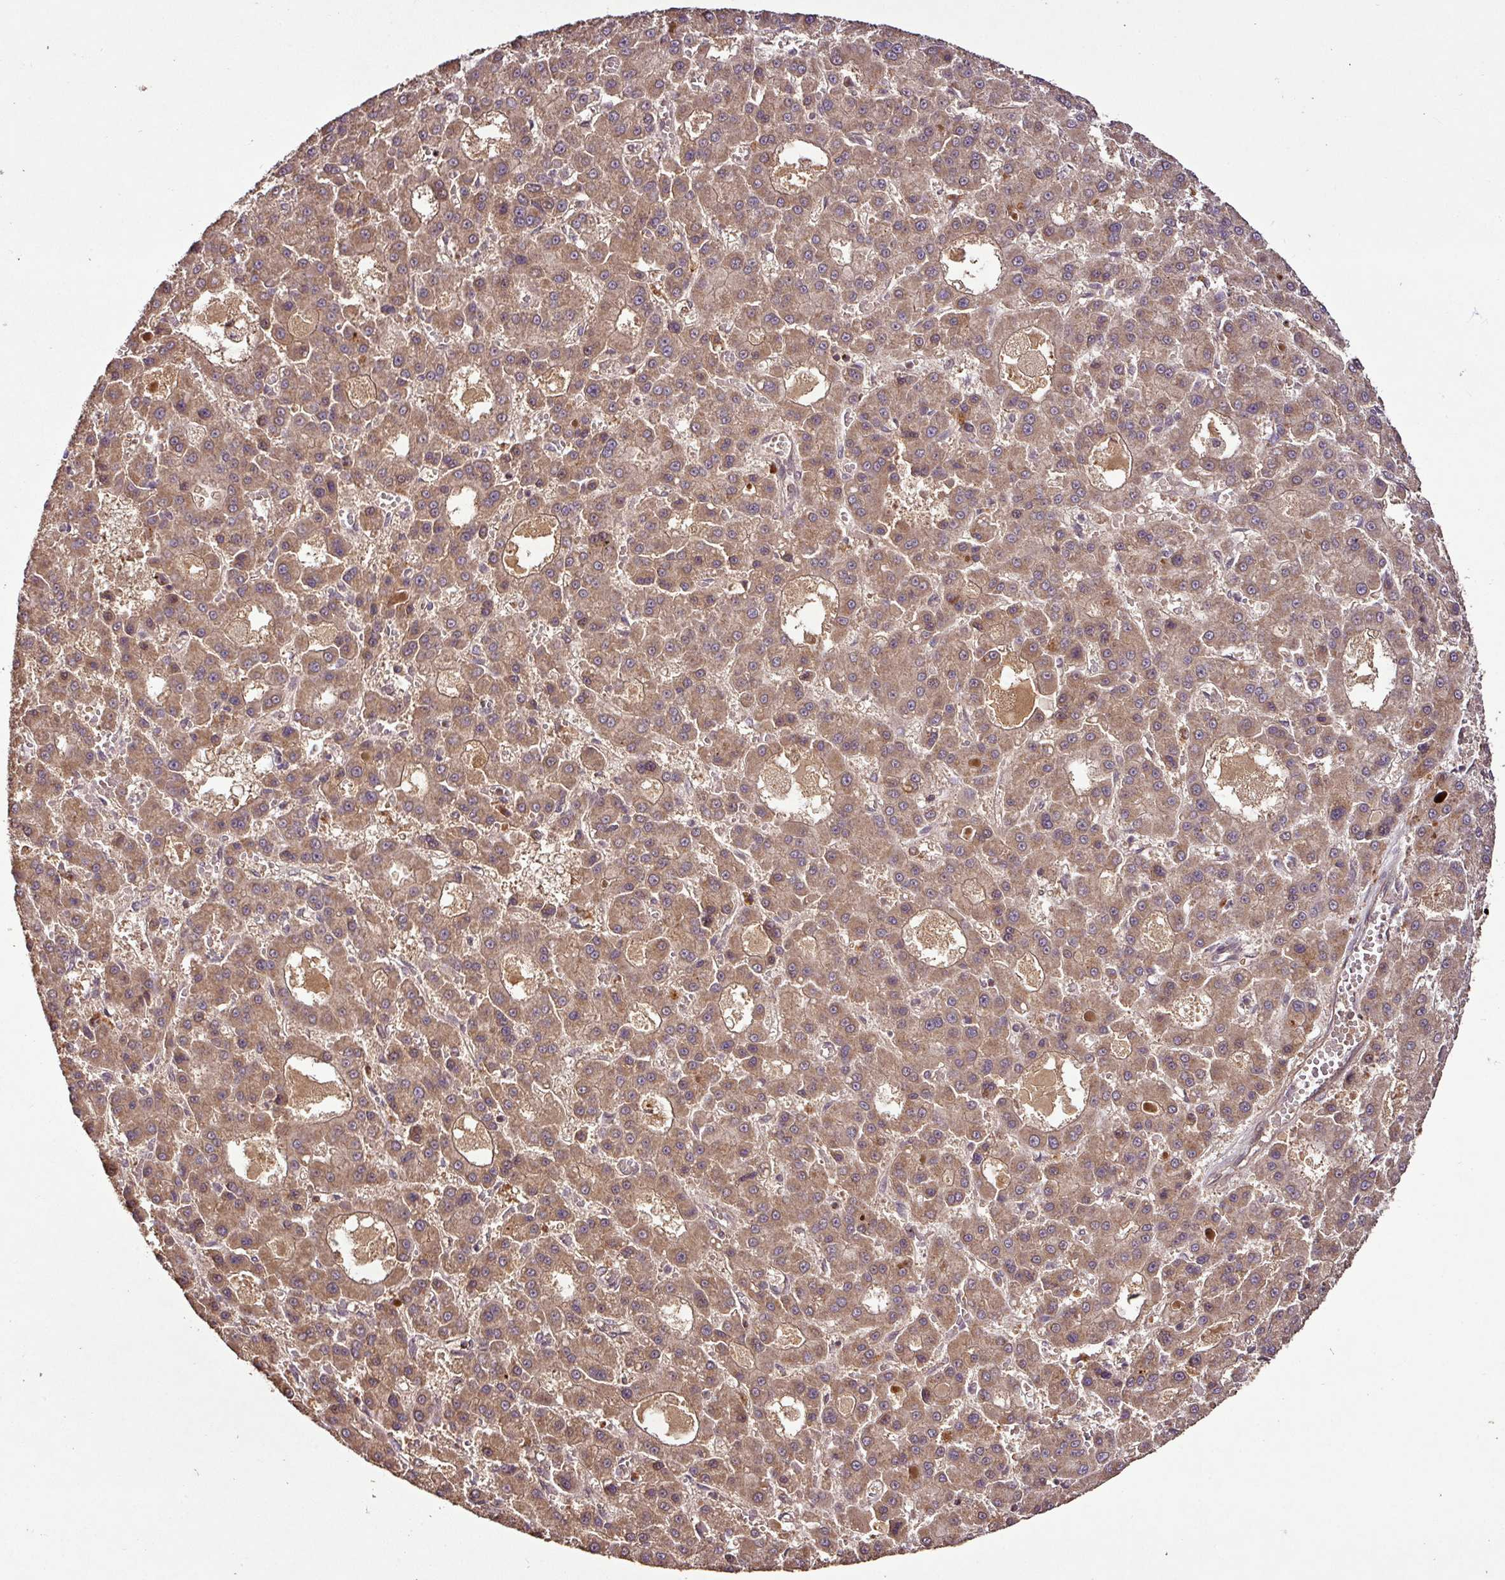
{"staining": {"intensity": "moderate", "quantity": ">75%", "location": "cytoplasmic/membranous"}, "tissue": "liver cancer", "cell_type": "Tumor cells", "image_type": "cancer", "snomed": [{"axis": "morphology", "description": "Carcinoma, Hepatocellular, NOS"}, {"axis": "topography", "description": "Liver"}], "caption": "Immunohistochemistry (IHC) staining of liver hepatocellular carcinoma, which demonstrates medium levels of moderate cytoplasmic/membranous expression in approximately >75% of tumor cells indicating moderate cytoplasmic/membranous protein staining. The staining was performed using DAB (3,3'-diaminobenzidine) (brown) for protein detection and nuclei were counterstained in hematoxylin (blue).", "gene": "FAIM", "patient": {"sex": "male", "age": 70}}